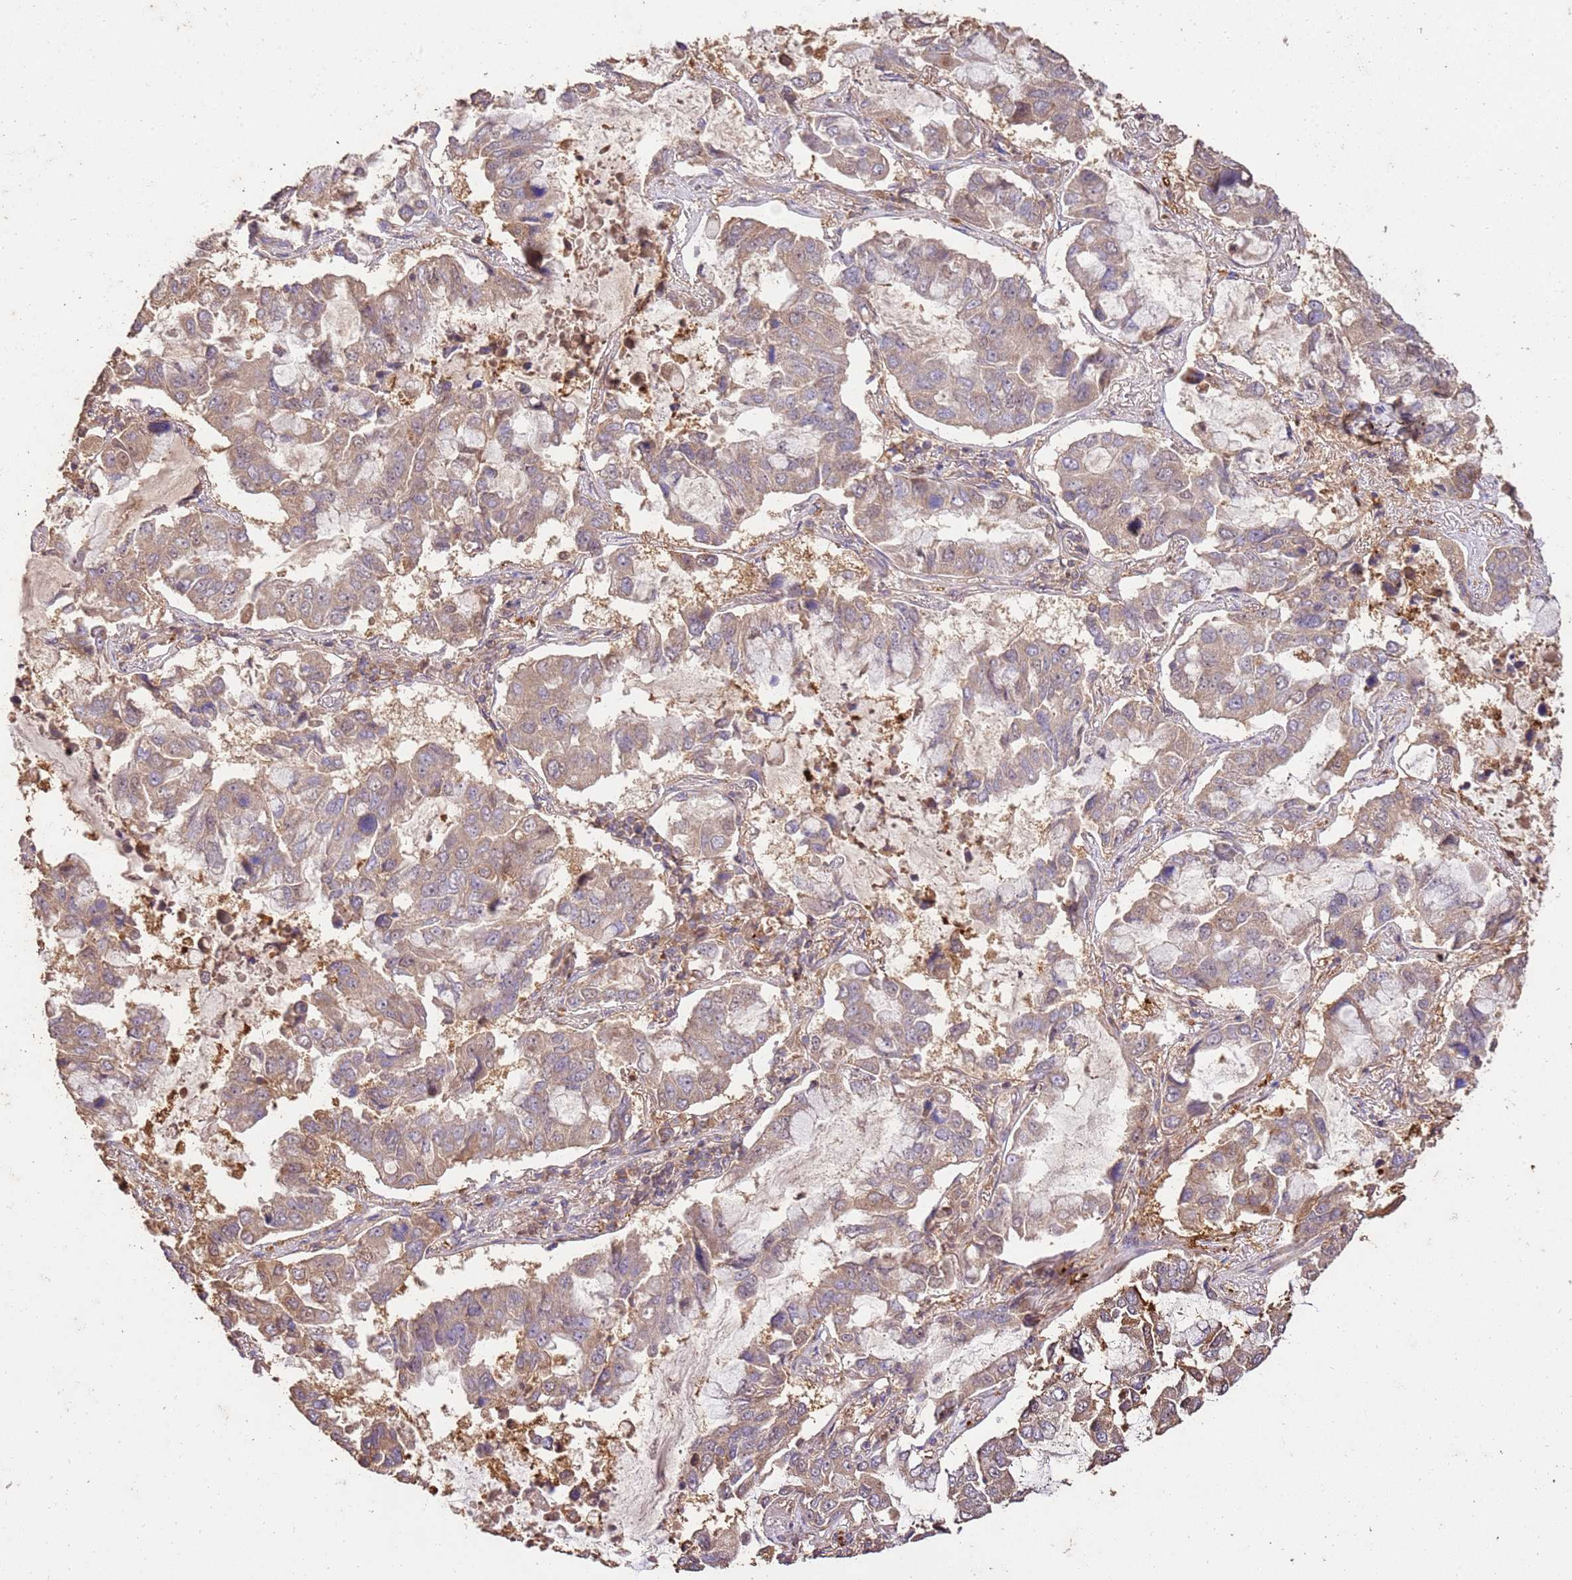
{"staining": {"intensity": "weak", "quantity": ">75%", "location": "cytoplasmic/membranous"}, "tissue": "lung cancer", "cell_type": "Tumor cells", "image_type": "cancer", "snomed": [{"axis": "morphology", "description": "Adenocarcinoma, NOS"}, {"axis": "topography", "description": "Lung"}], "caption": "Lung cancer (adenocarcinoma) stained with DAB (3,3'-diaminobenzidine) immunohistochemistry exhibits low levels of weak cytoplasmic/membranous positivity in about >75% of tumor cells.", "gene": "LRRC28", "patient": {"sex": "male", "age": 64}}